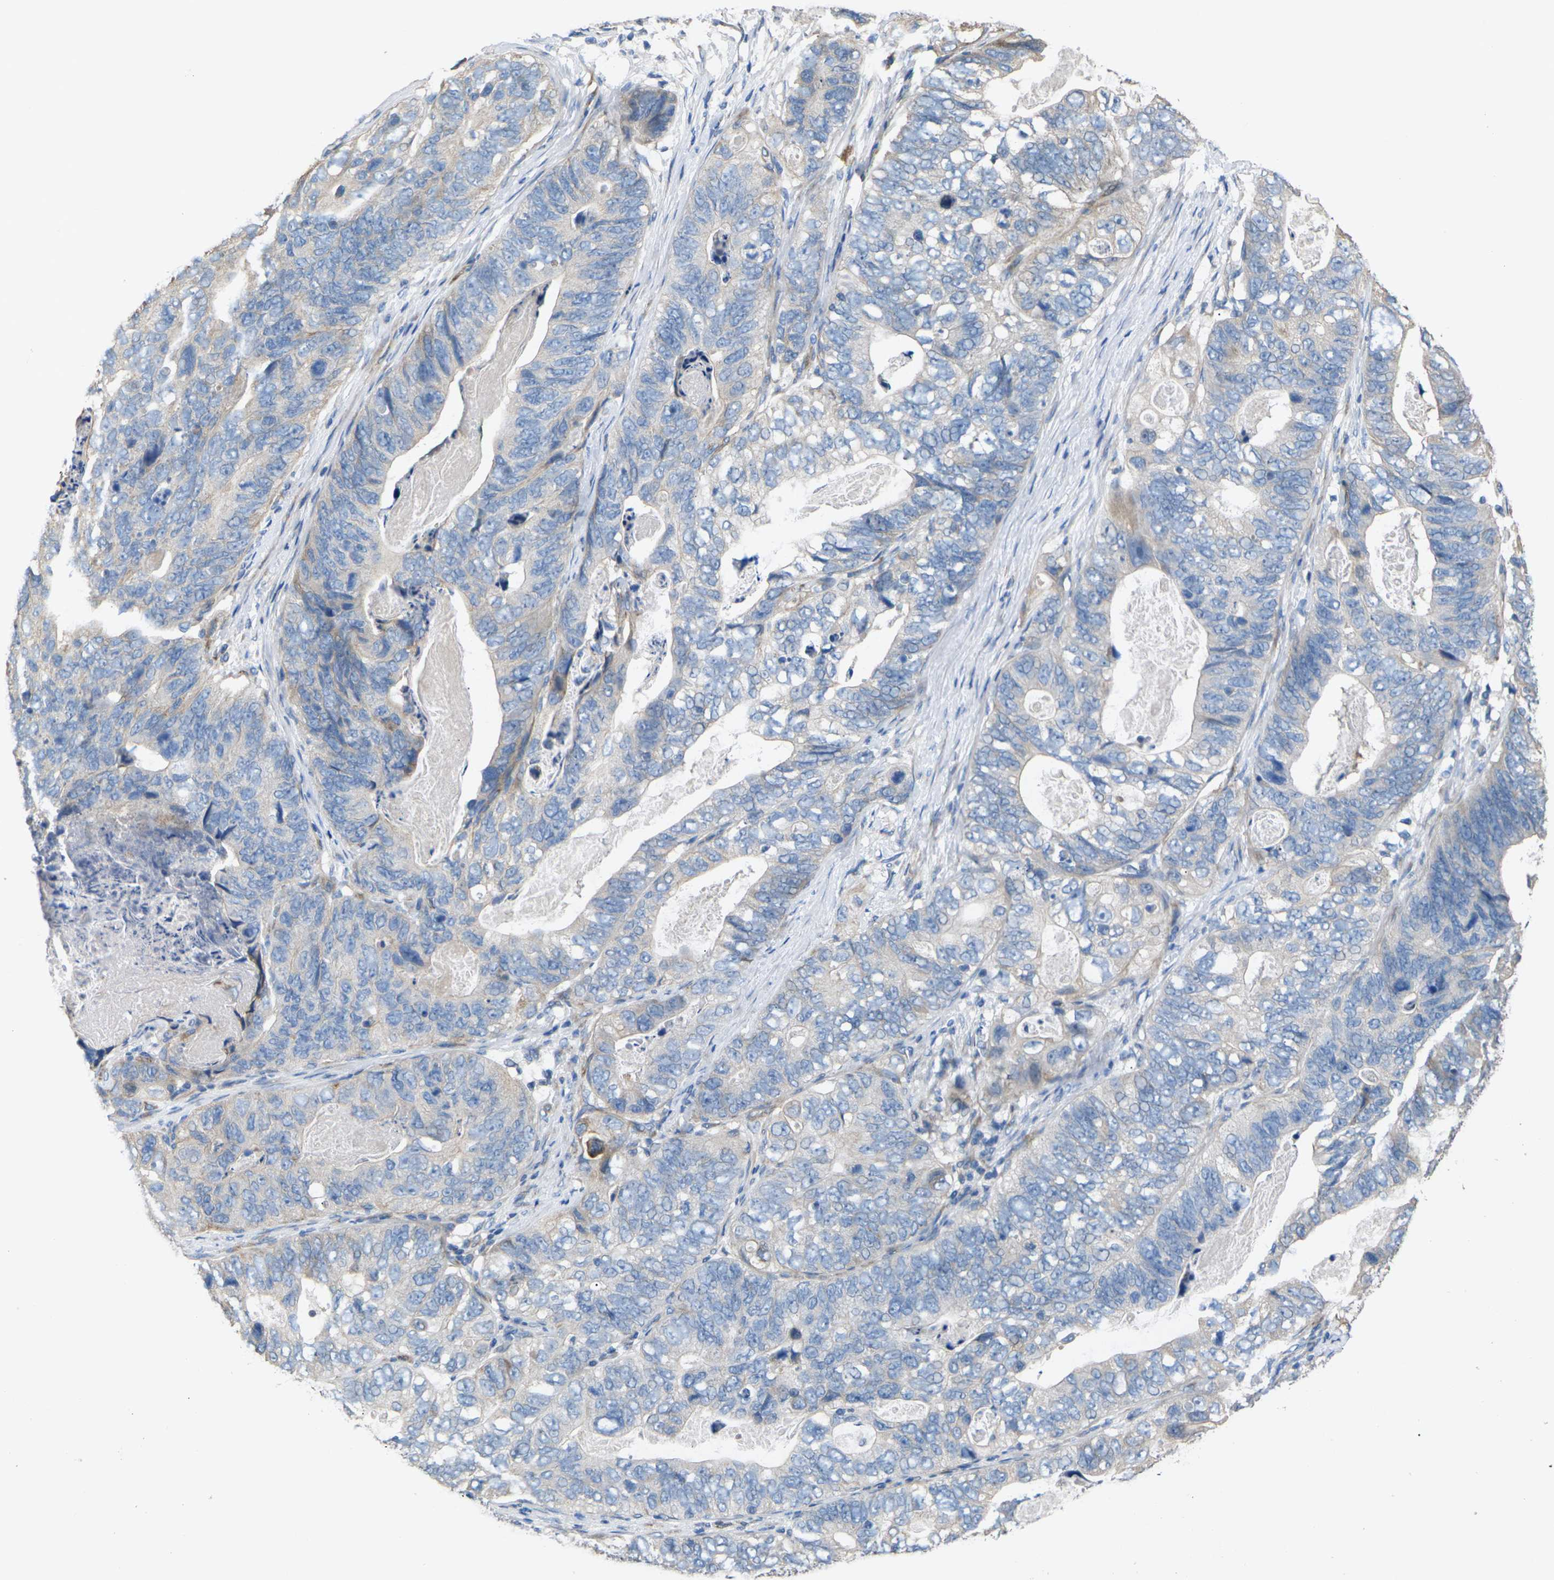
{"staining": {"intensity": "weak", "quantity": "<25%", "location": "cytoplasmic/membranous"}, "tissue": "stomach cancer", "cell_type": "Tumor cells", "image_type": "cancer", "snomed": [{"axis": "morphology", "description": "Adenocarcinoma, NOS"}, {"axis": "topography", "description": "Stomach"}], "caption": "Stomach cancer (adenocarcinoma) stained for a protein using immunohistochemistry (IHC) exhibits no staining tumor cells.", "gene": "KLHDC8B", "patient": {"sex": "female", "age": 89}}